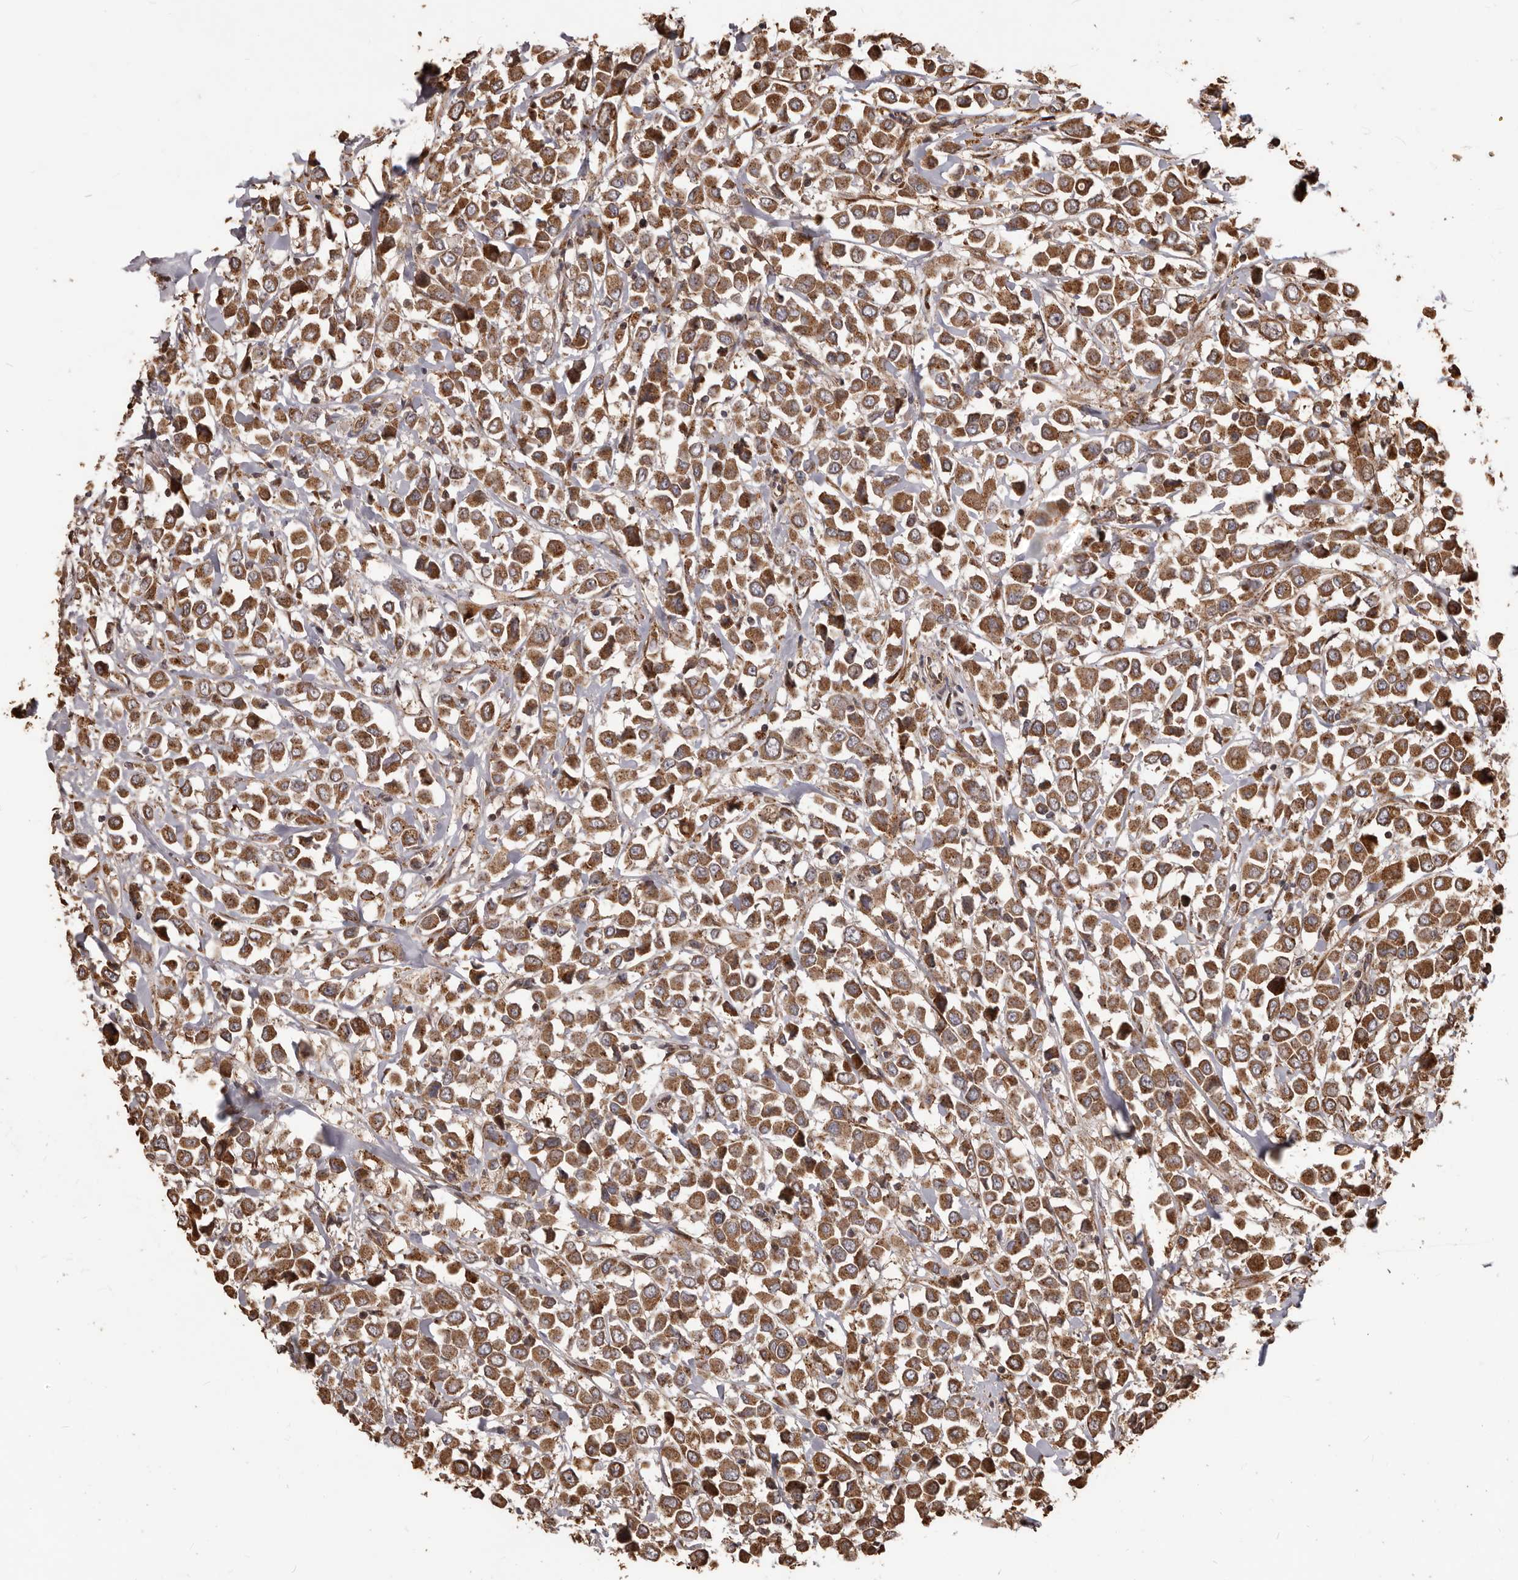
{"staining": {"intensity": "moderate", "quantity": ">75%", "location": "cytoplasmic/membranous"}, "tissue": "breast cancer", "cell_type": "Tumor cells", "image_type": "cancer", "snomed": [{"axis": "morphology", "description": "Duct carcinoma"}, {"axis": "topography", "description": "Breast"}], "caption": "This image shows breast invasive ductal carcinoma stained with IHC to label a protein in brown. The cytoplasmic/membranous of tumor cells show moderate positivity for the protein. Nuclei are counter-stained blue.", "gene": "MTO1", "patient": {"sex": "female", "age": 61}}